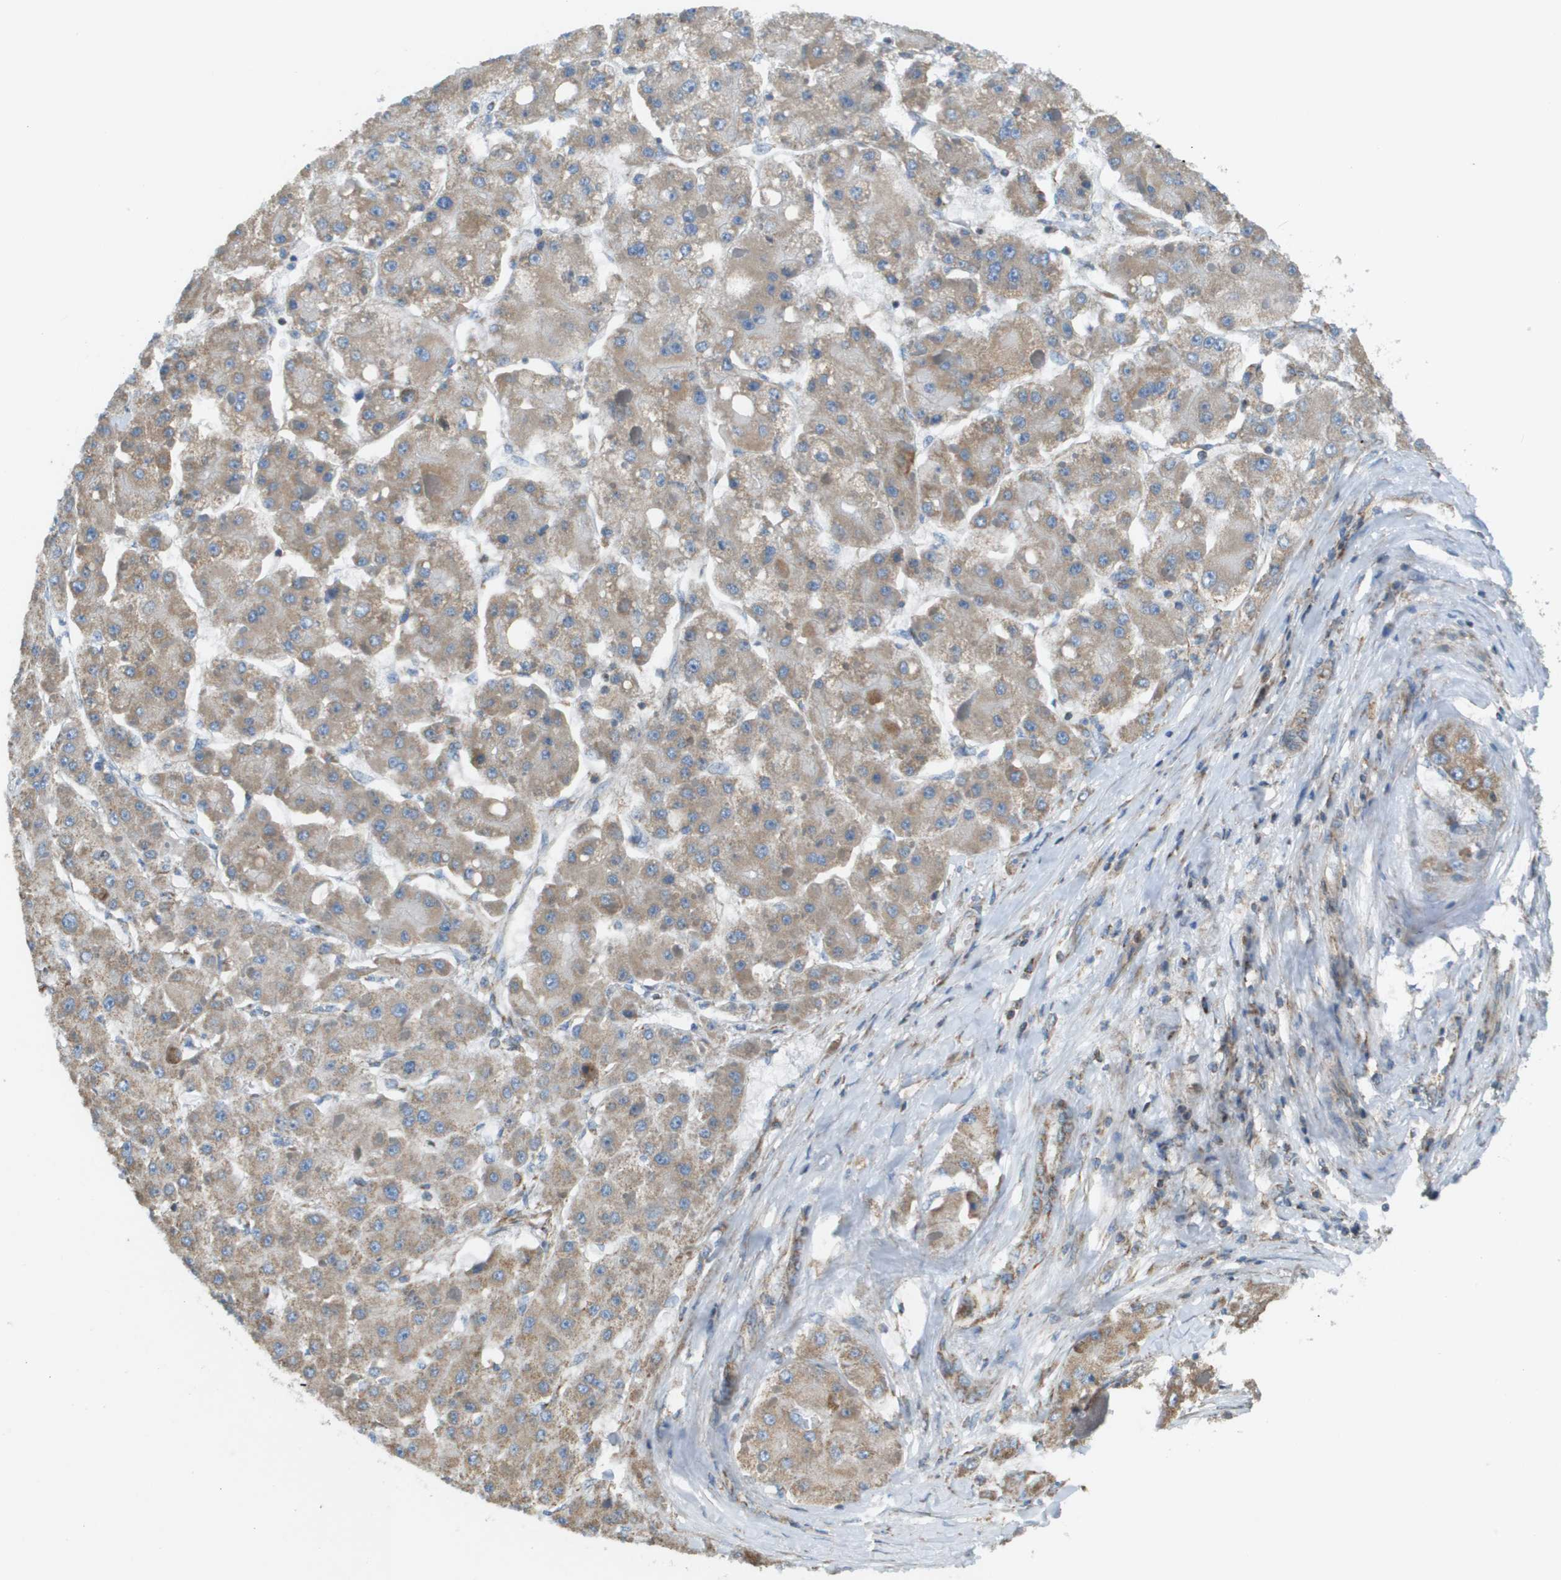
{"staining": {"intensity": "moderate", "quantity": ">75%", "location": "cytoplasmic/membranous"}, "tissue": "liver cancer", "cell_type": "Tumor cells", "image_type": "cancer", "snomed": [{"axis": "morphology", "description": "Carcinoma, Hepatocellular, NOS"}, {"axis": "topography", "description": "Liver"}], "caption": "Immunohistochemistry staining of liver cancer, which displays medium levels of moderate cytoplasmic/membranous positivity in about >75% of tumor cells indicating moderate cytoplasmic/membranous protein staining. The staining was performed using DAB (brown) for protein detection and nuclei were counterstained in hematoxylin (blue).", "gene": "TAOK3", "patient": {"sex": "female", "age": 73}}